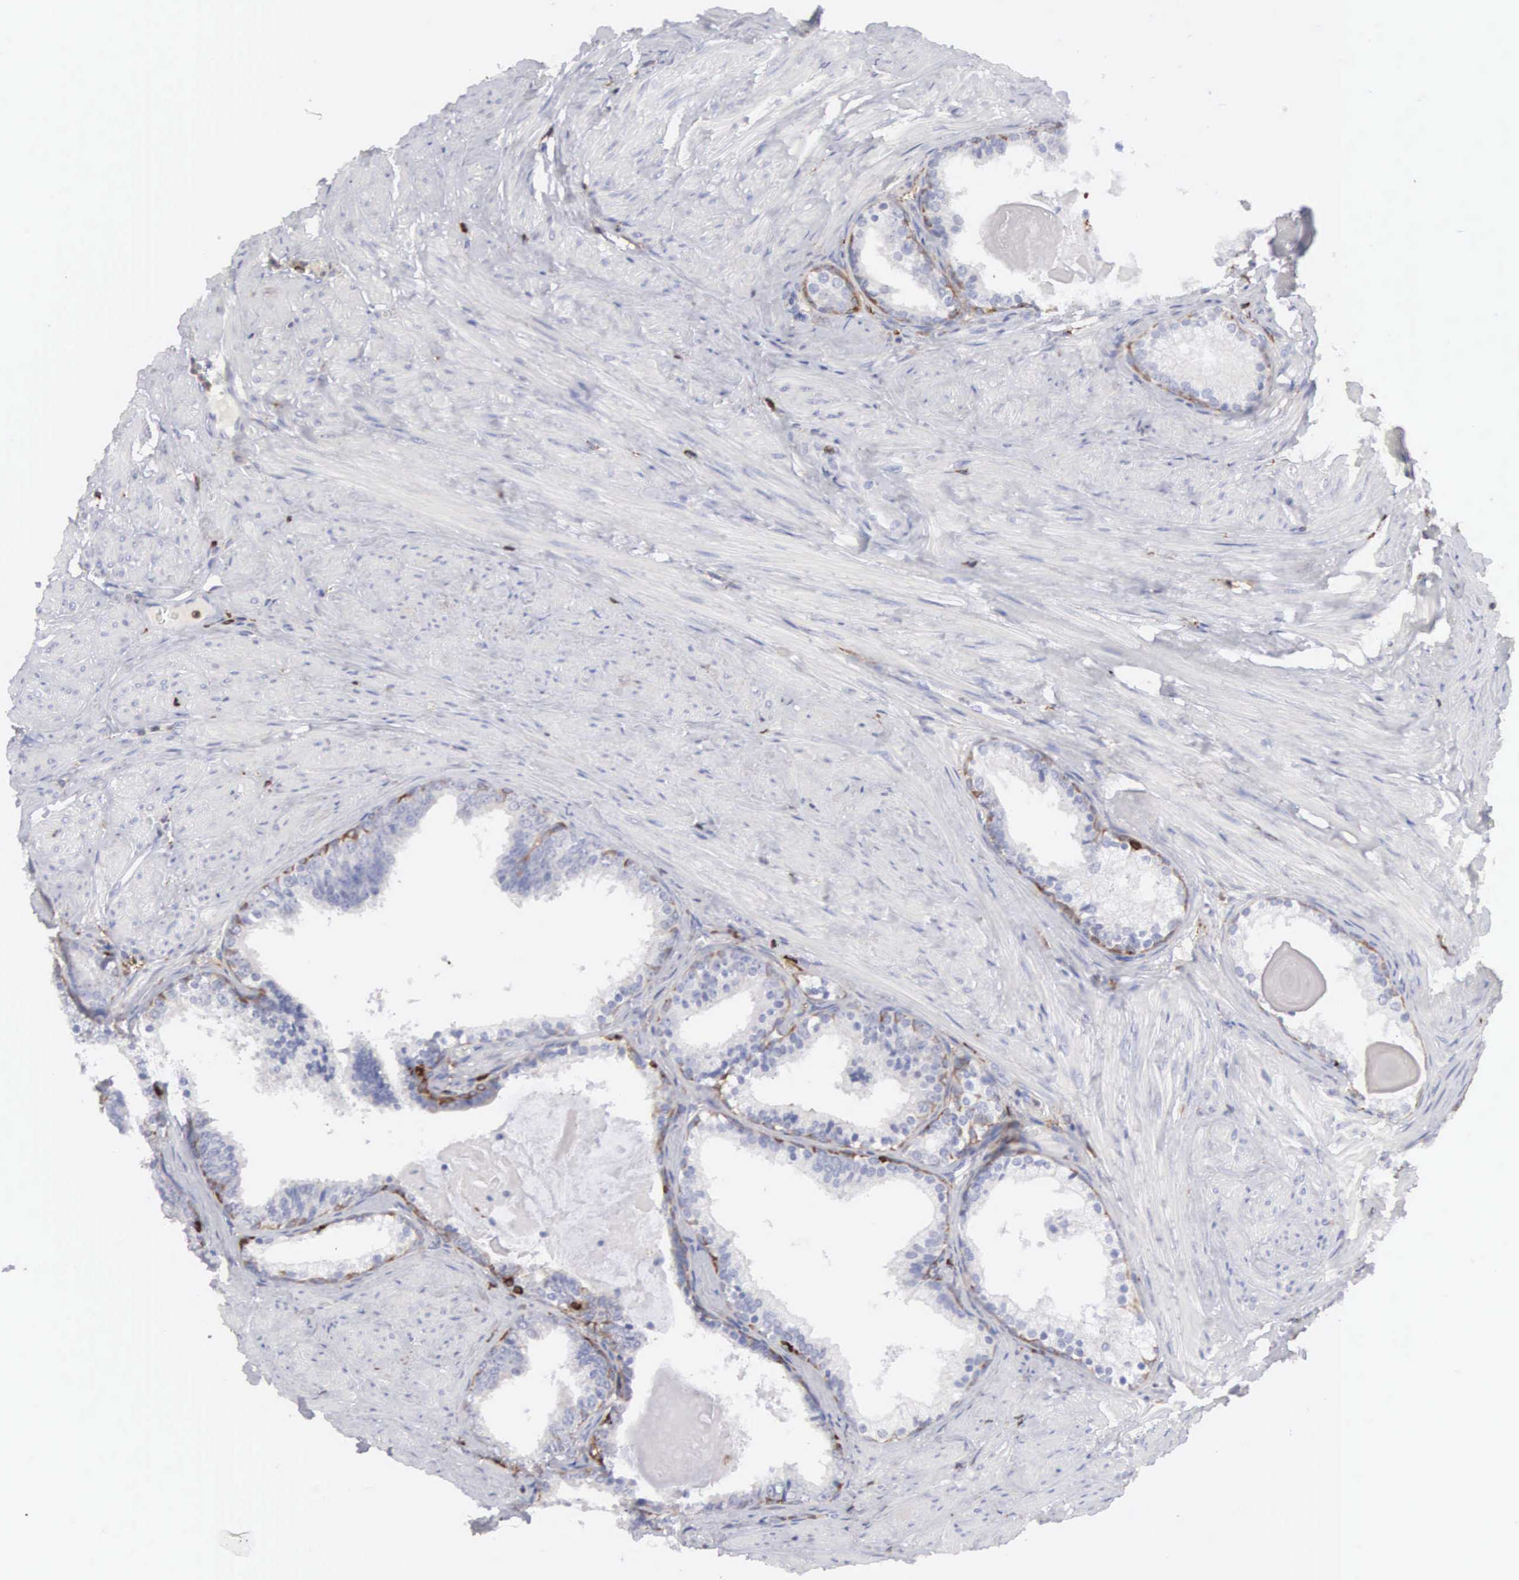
{"staining": {"intensity": "strong", "quantity": "<25%", "location": "cytoplasmic/membranous,nuclear"}, "tissue": "prostate", "cell_type": "Glandular cells", "image_type": "normal", "snomed": [{"axis": "morphology", "description": "Normal tissue, NOS"}, {"axis": "topography", "description": "Prostate"}], "caption": "Prostate stained with IHC reveals strong cytoplasmic/membranous,nuclear staining in approximately <25% of glandular cells. The protein is stained brown, and the nuclei are stained in blue (DAB IHC with brightfield microscopy, high magnification).", "gene": "ENSG00000285304", "patient": {"sex": "male", "age": 65}}